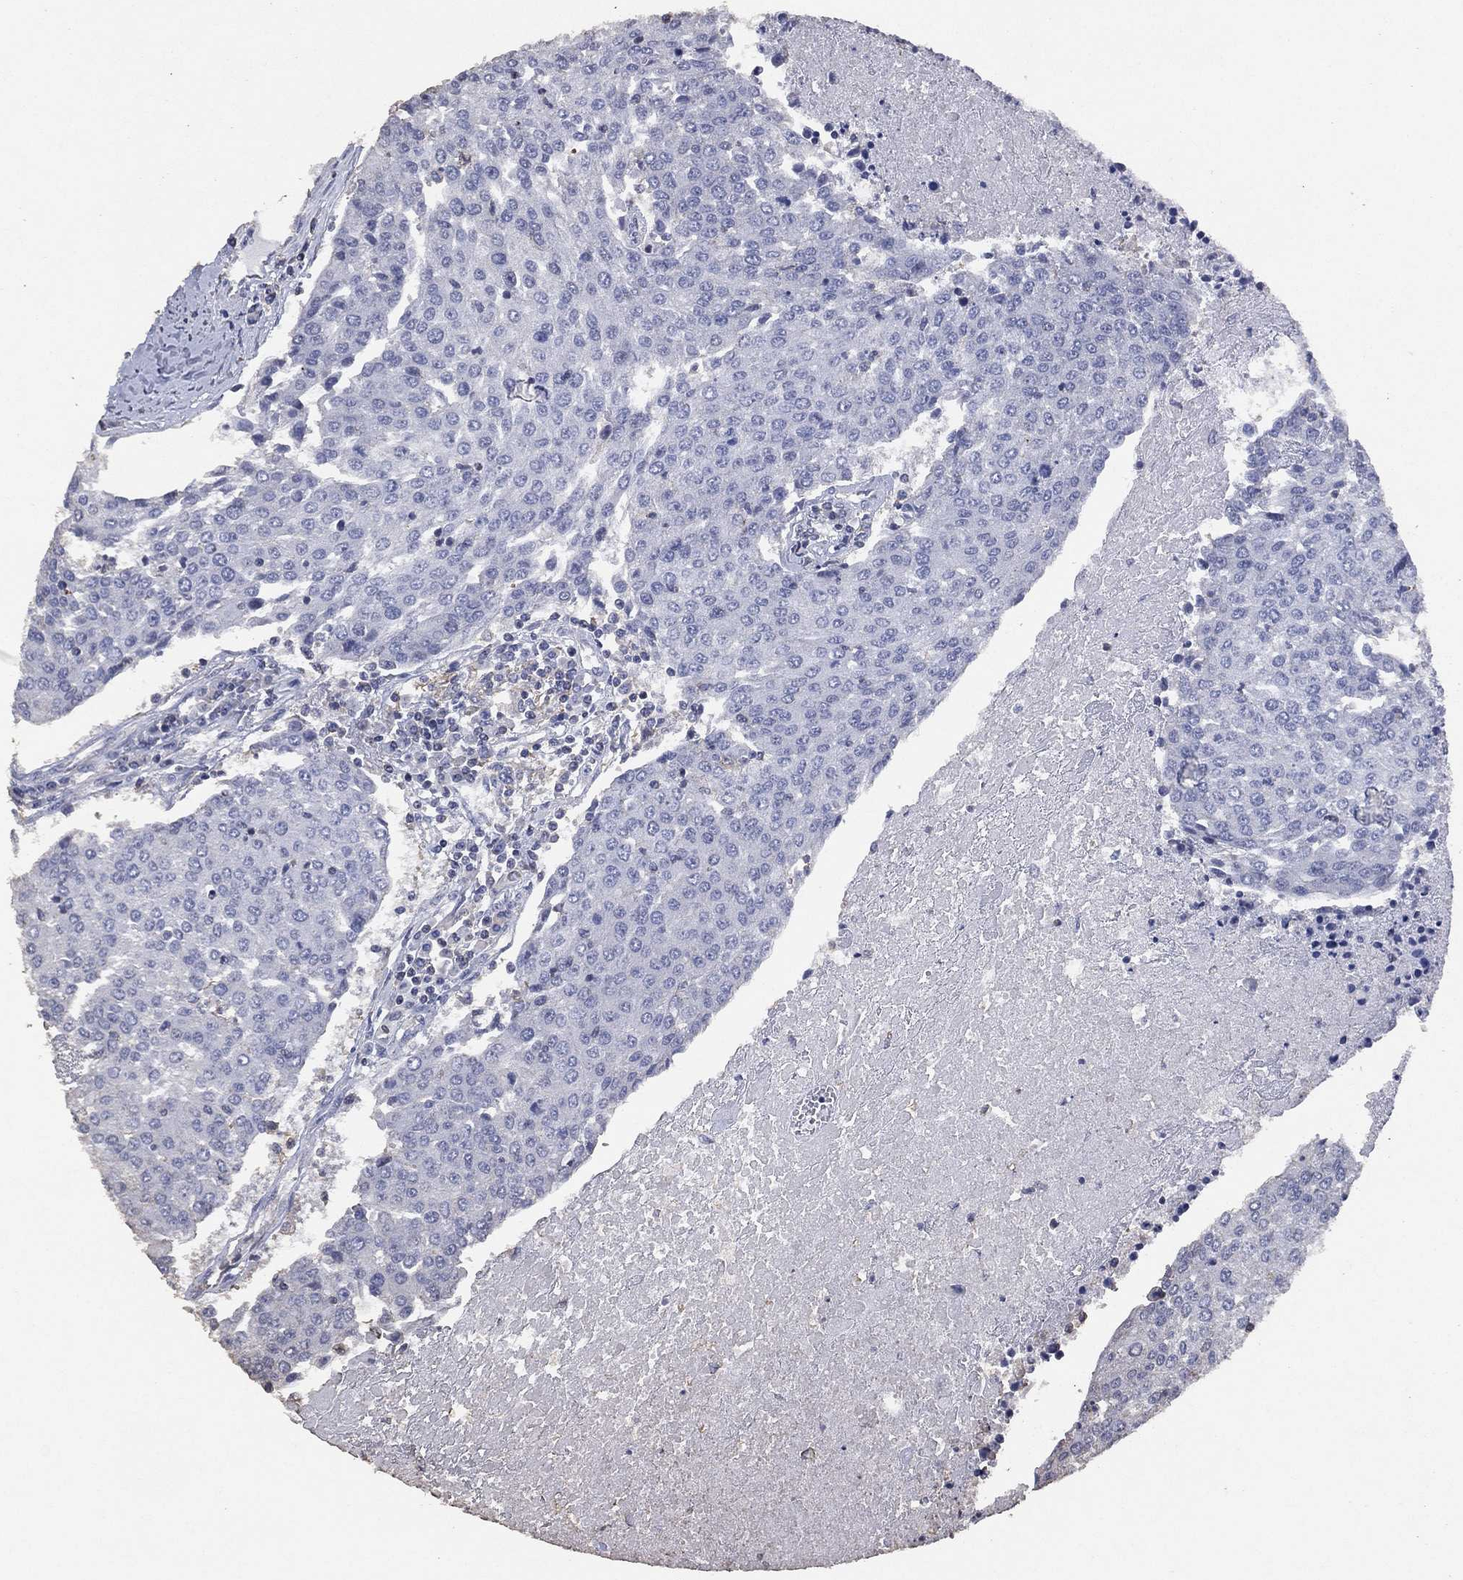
{"staining": {"intensity": "negative", "quantity": "none", "location": "none"}, "tissue": "urothelial cancer", "cell_type": "Tumor cells", "image_type": "cancer", "snomed": [{"axis": "morphology", "description": "Urothelial carcinoma, High grade"}, {"axis": "topography", "description": "Urinary bladder"}], "caption": "High-grade urothelial carcinoma was stained to show a protein in brown. There is no significant positivity in tumor cells.", "gene": "ADPRHL1", "patient": {"sex": "female", "age": 85}}